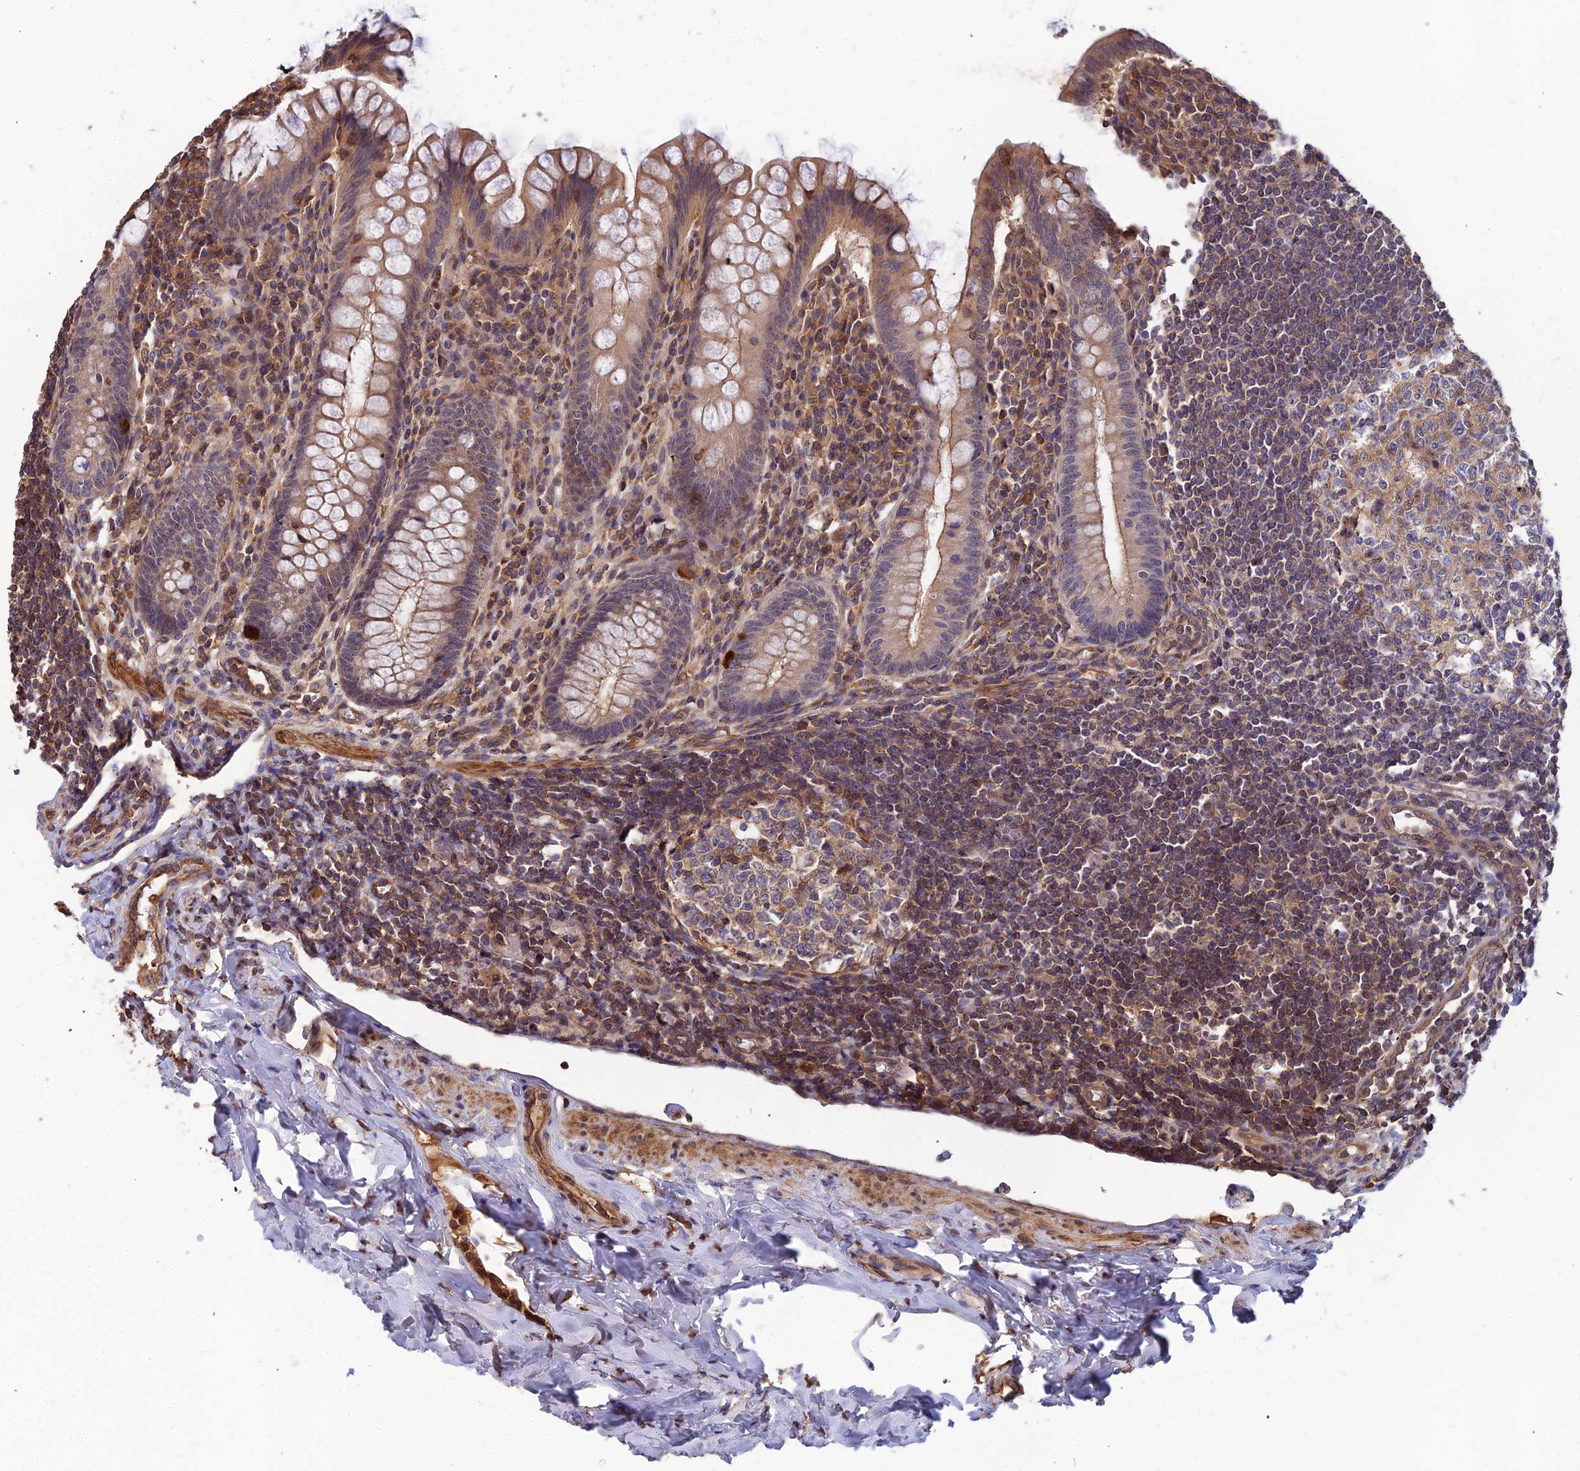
{"staining": {"intensity": "moderate", "quantity": "25%-75%", "location": "cytoplasmic/membranous"}, "tissue": "appendix", "cell_type": "Glandular cells", "image_type": "normal", "snomed": [{"axis": "morphology", "description": "Normal tissue, NOS"}, {"axis": "topography", "description": "Appendix"}], "caption": "The photomicrograph shows staining of unremarkable appendix, revealing moderate cytoplasmic/membranous protein positivity (brown color) within glandular cells. The protein of interest is stained brown, and the nuclei are stained in blue (DAB (3,3'-diaminobenzidine) IHC with brightfield microscopy, high magnification).", "gene": "ZNF467", "patient": {"sex": "female", "age": 33}}